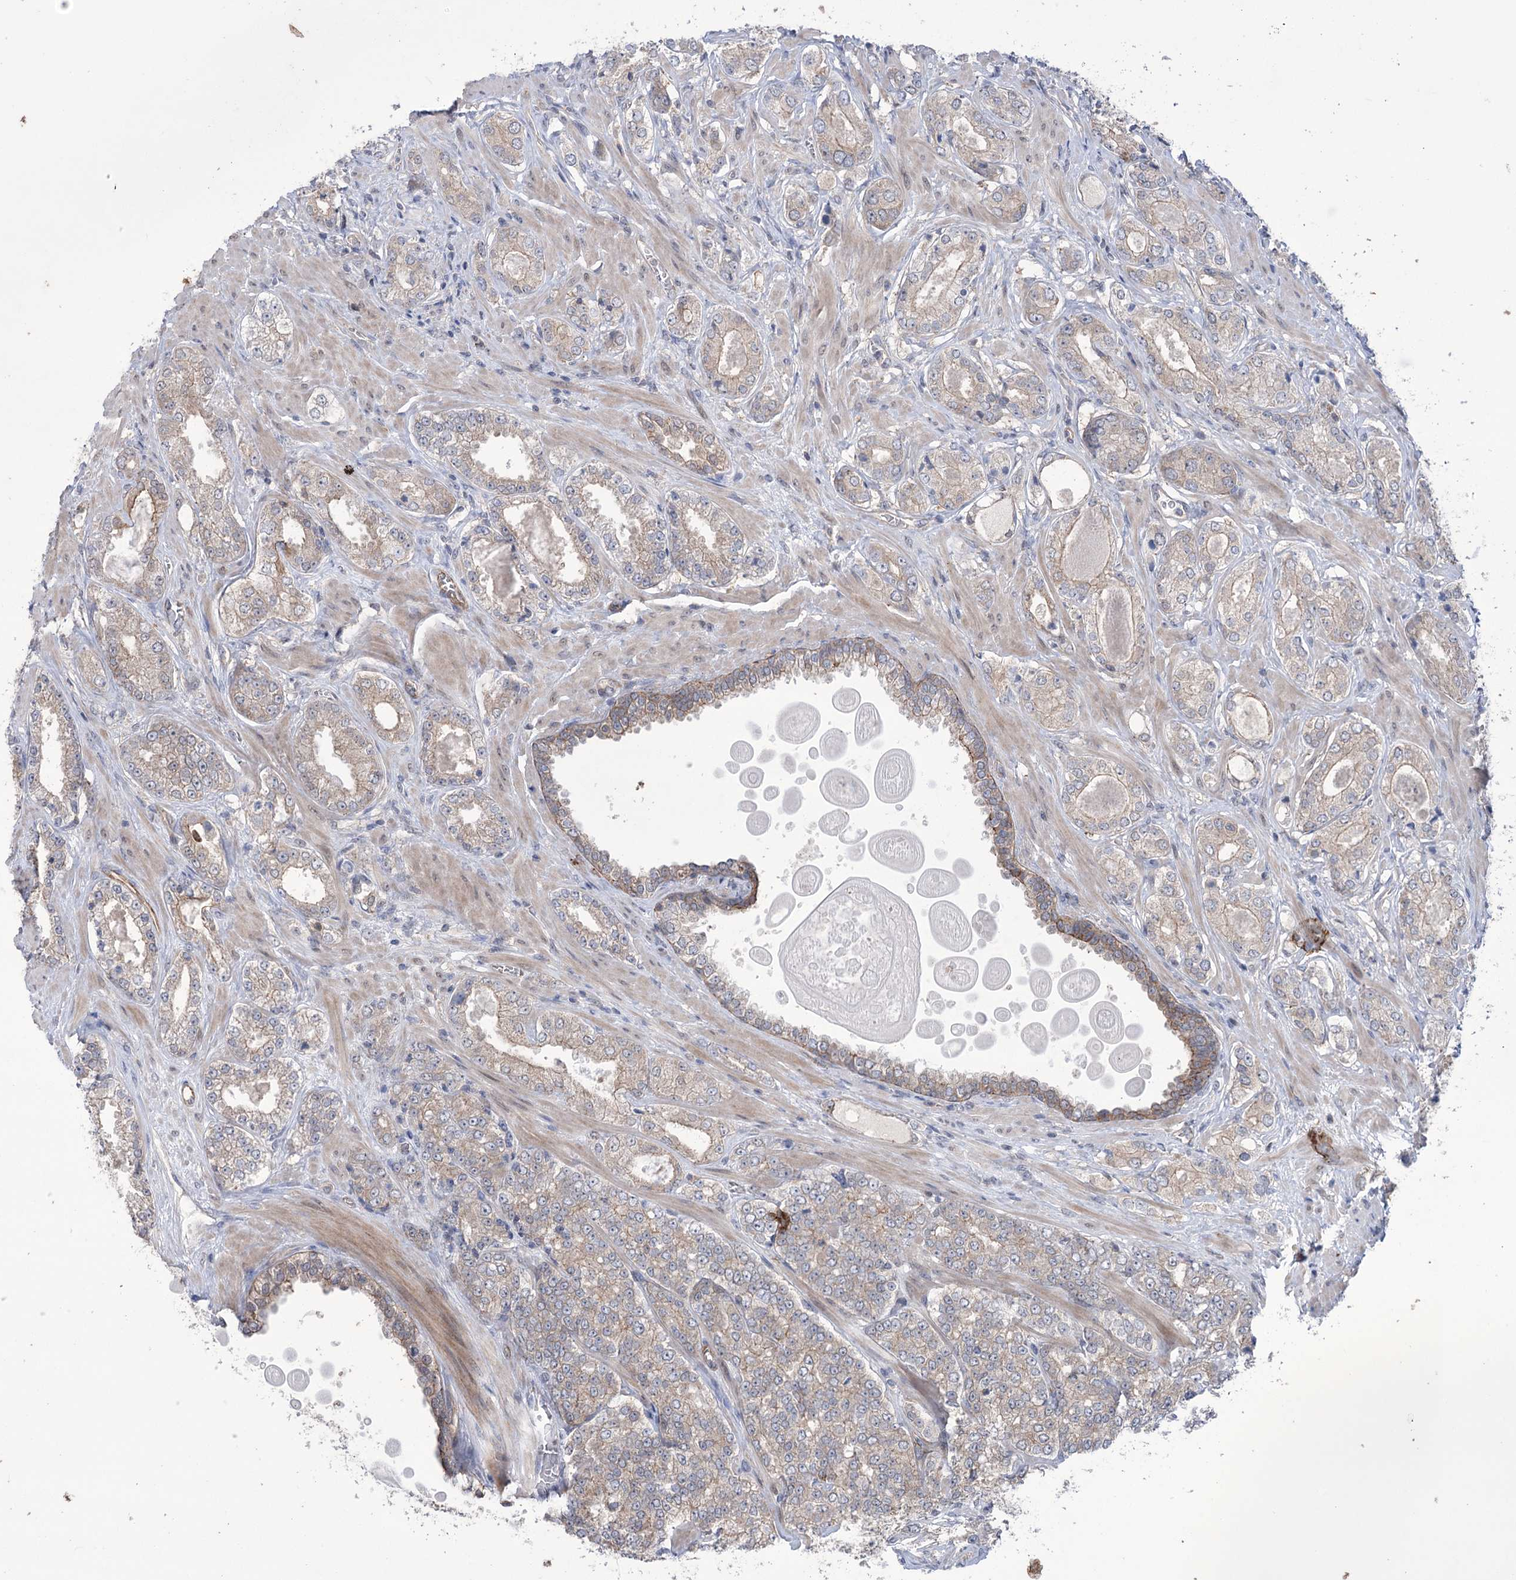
{"staining": {"intensity": "weak", "quantity": "<25%", "location": "cytoplasmic/membranous"}, "tissue": "prostate cancer", "cell_type": "Tumor cells", "image_type": "cancer", "snomed": [{"axis": "morphology", "description": "Normal tissue, NOS"}, {"axis": "morphology", "description": "Adenocarcinoma, High grade"}, {"axis": "topography", "description": "Prostate"}], "caption": "There is no significant expression in tumor cells of prostate cancer. (DAB (3,3'-diaminobenzidine) immunohistochemistry with hematoxylin counter stain).", "gene": "TRIM71", "patient": {"sex": "male", "age": 83}}